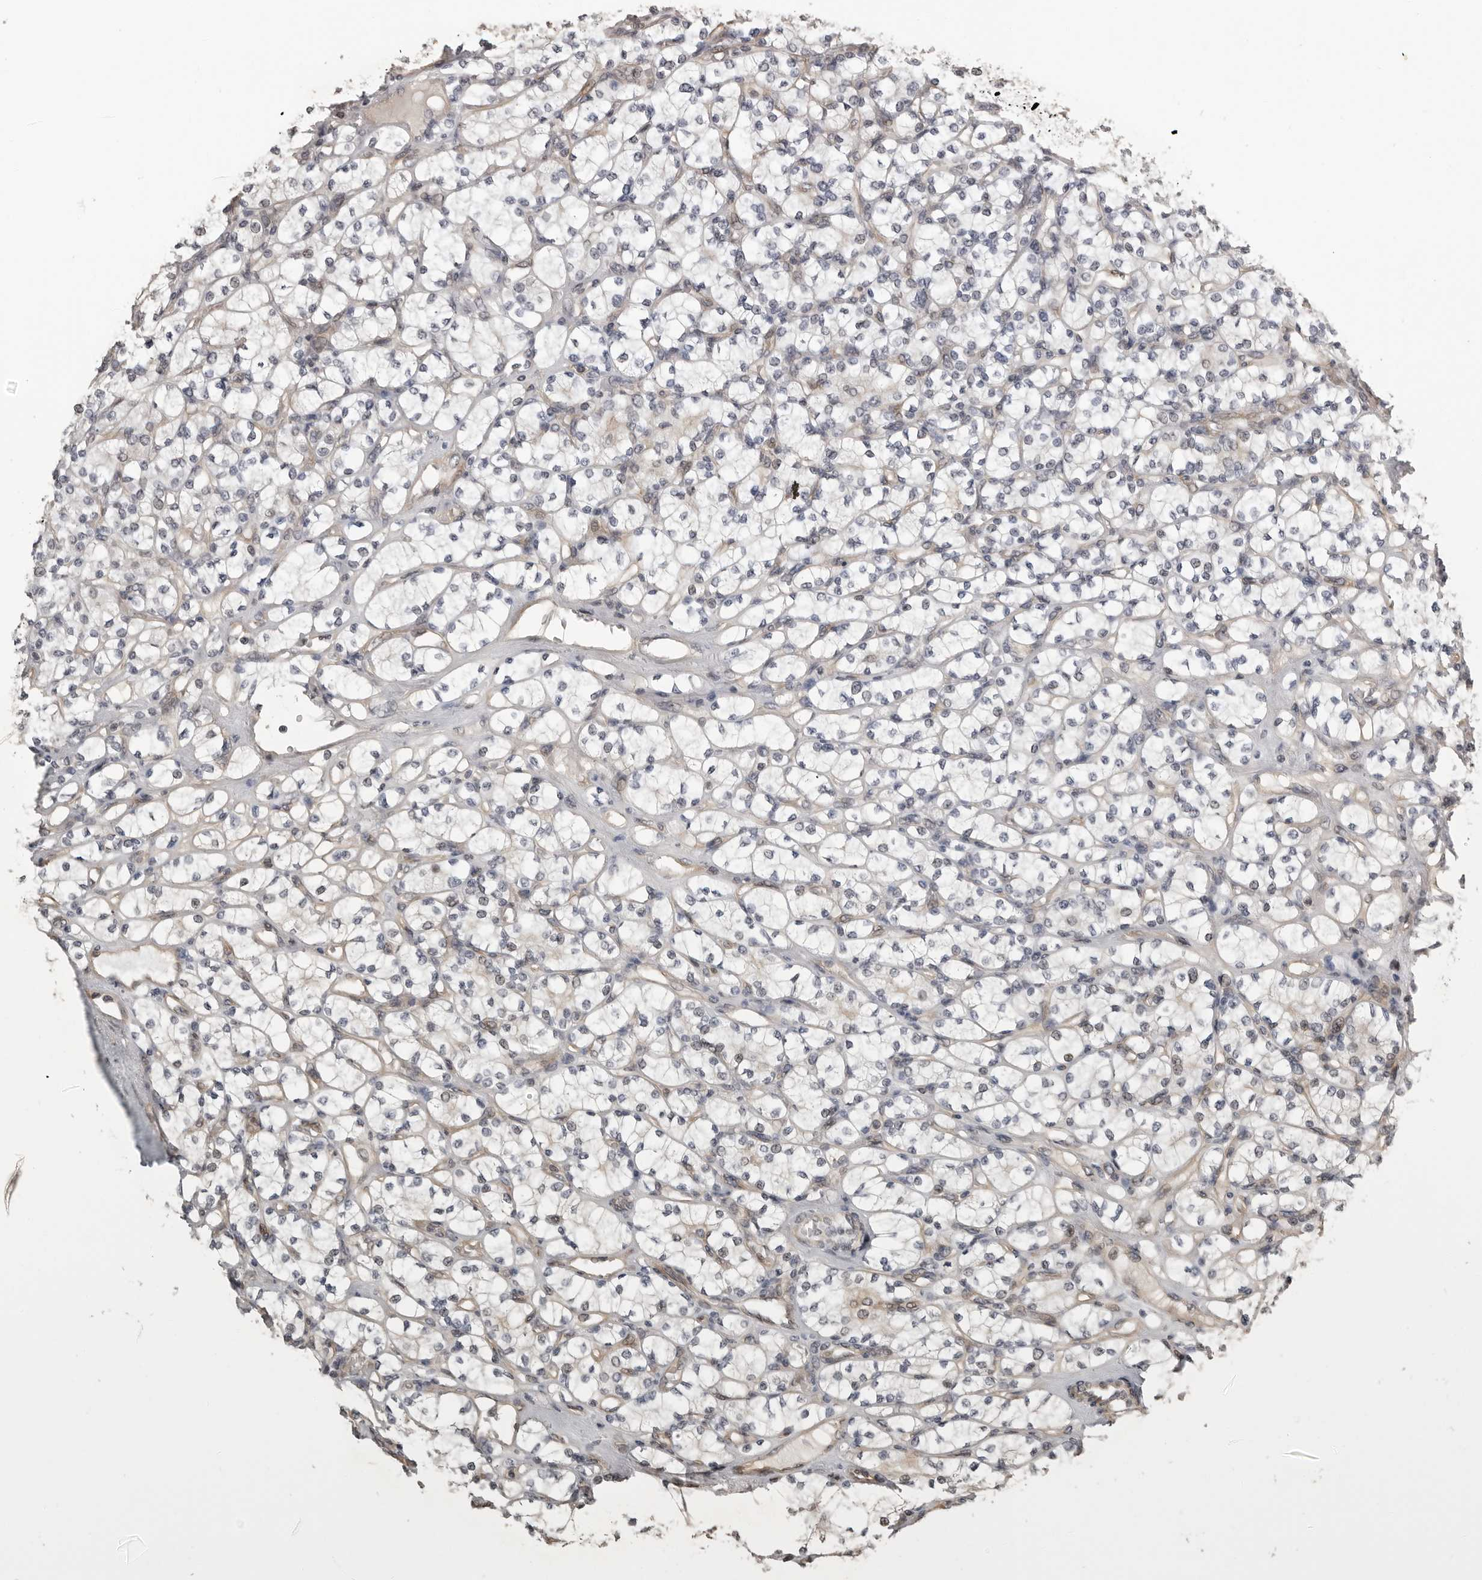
{"staining": {"intensity": "negative", "quantity": "none", "location": "none"}, "tissue": "renal cancer", "cell_type": "Tumor cells", "image_type": "cancer", "snomed": [{"axis": "morphology", "description": "Adenocarcinoma, NOS"}, {"axis": "topography", "description": "Kidney"}], "caption": "Tumor cells show no significant expression in renal cancer (adenocarcinoma).", "gene": "PRRX2", "patient": {"sex": "male", "age": 77}}